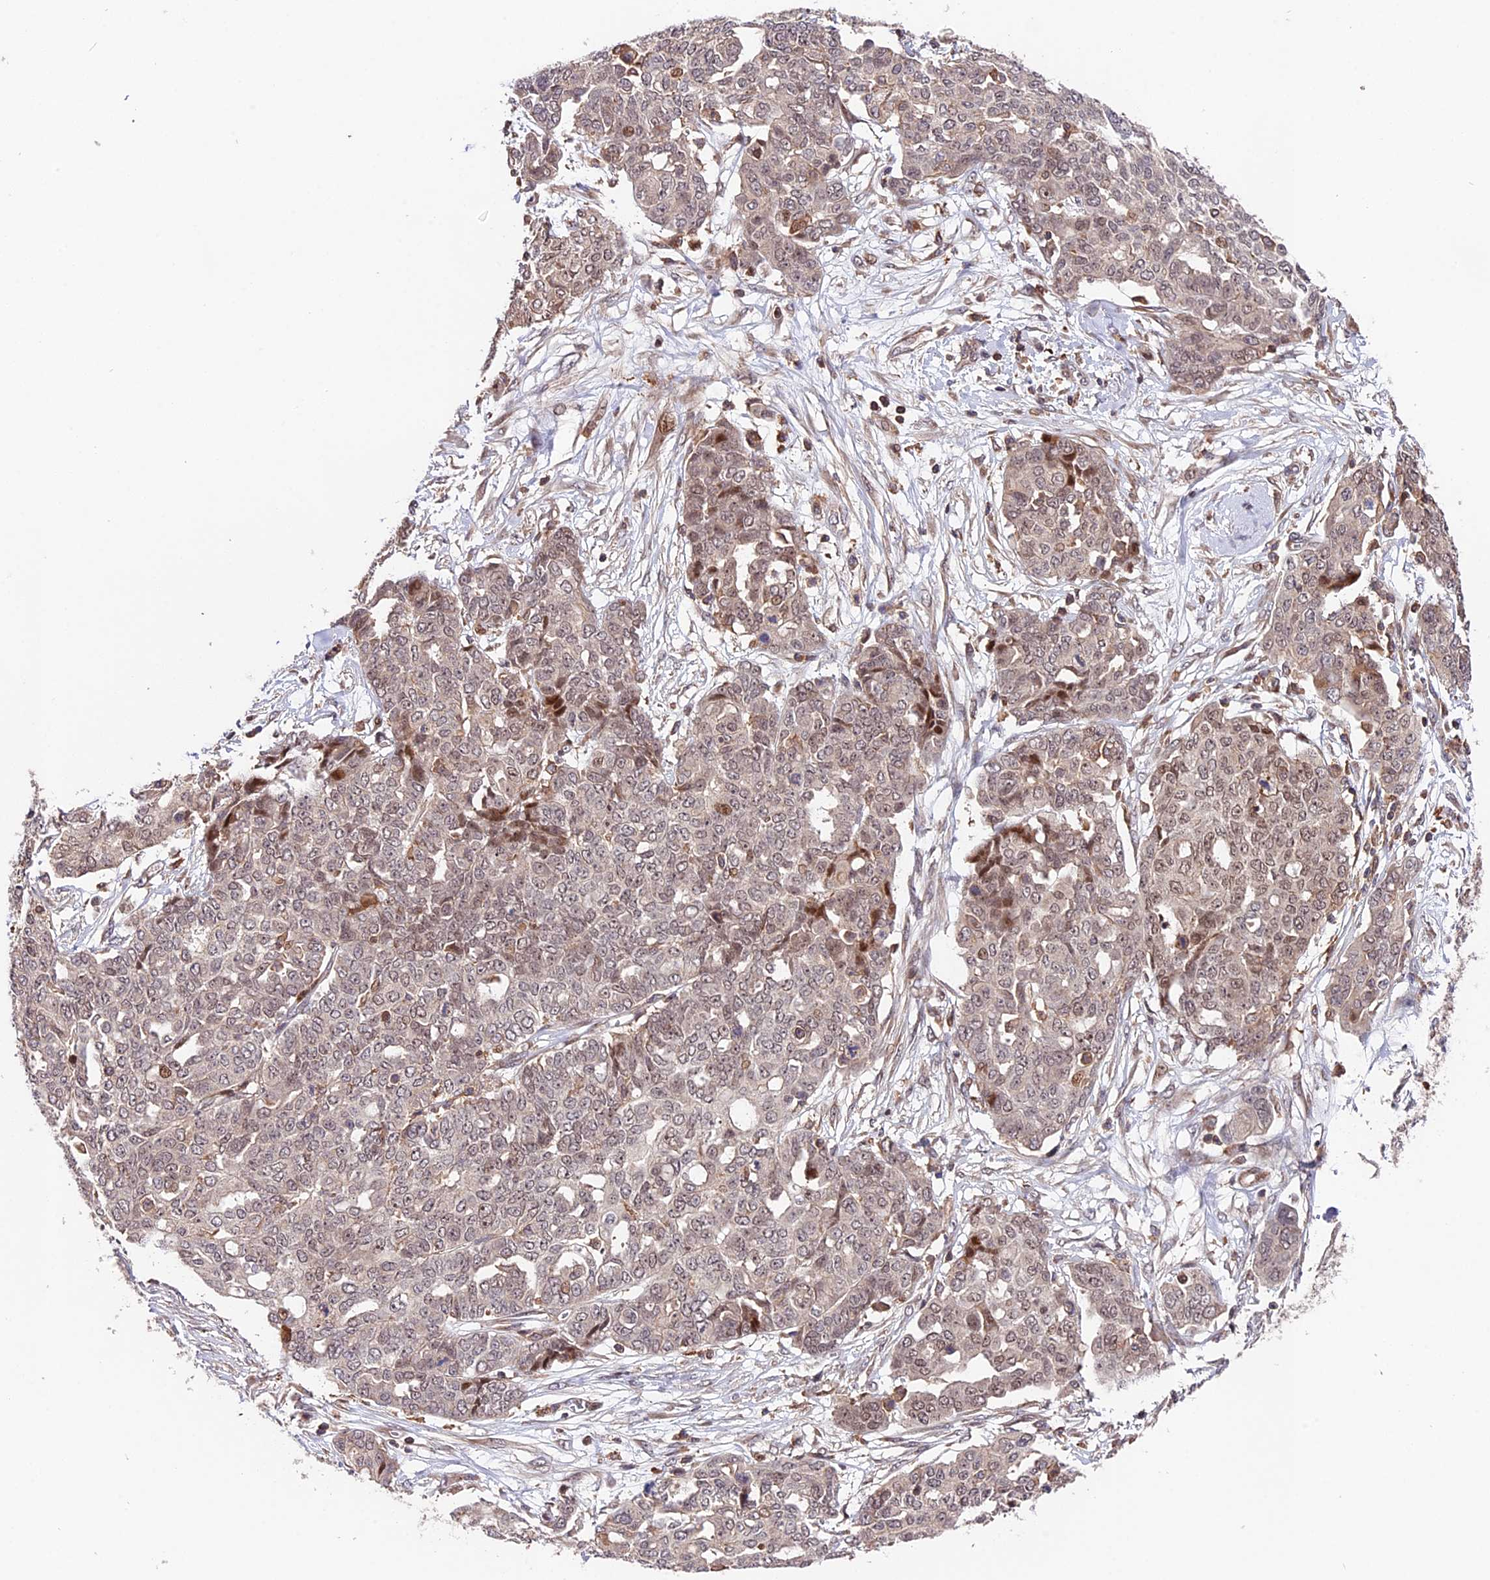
{"staining": {"intensity": "weak", "quantity": "25%-75%", "location": "cytoplasmic/membranous,nuclear"}, "tissue": "ovarian cancer", "cell_type": "Tumor cells", "image_type": "cancer", "snomed": [{"axis": "morphology", "description": "Cystadenocarcinoma, serous, NOS"}, {"axis": "topography", "description": "Soft tissue"}, {"axis": "topography", "description": "Ovary"}], "caption": "Immunohistochemistry of human ovarian serous cystadenocarcinoma exhibits low levels of weak cytoplasmic/membranous and nuclear staining in about 25%-75% of tumor cells.", "gene": "CACNA1H", "patient": {"sex": "female", "age": 57}}